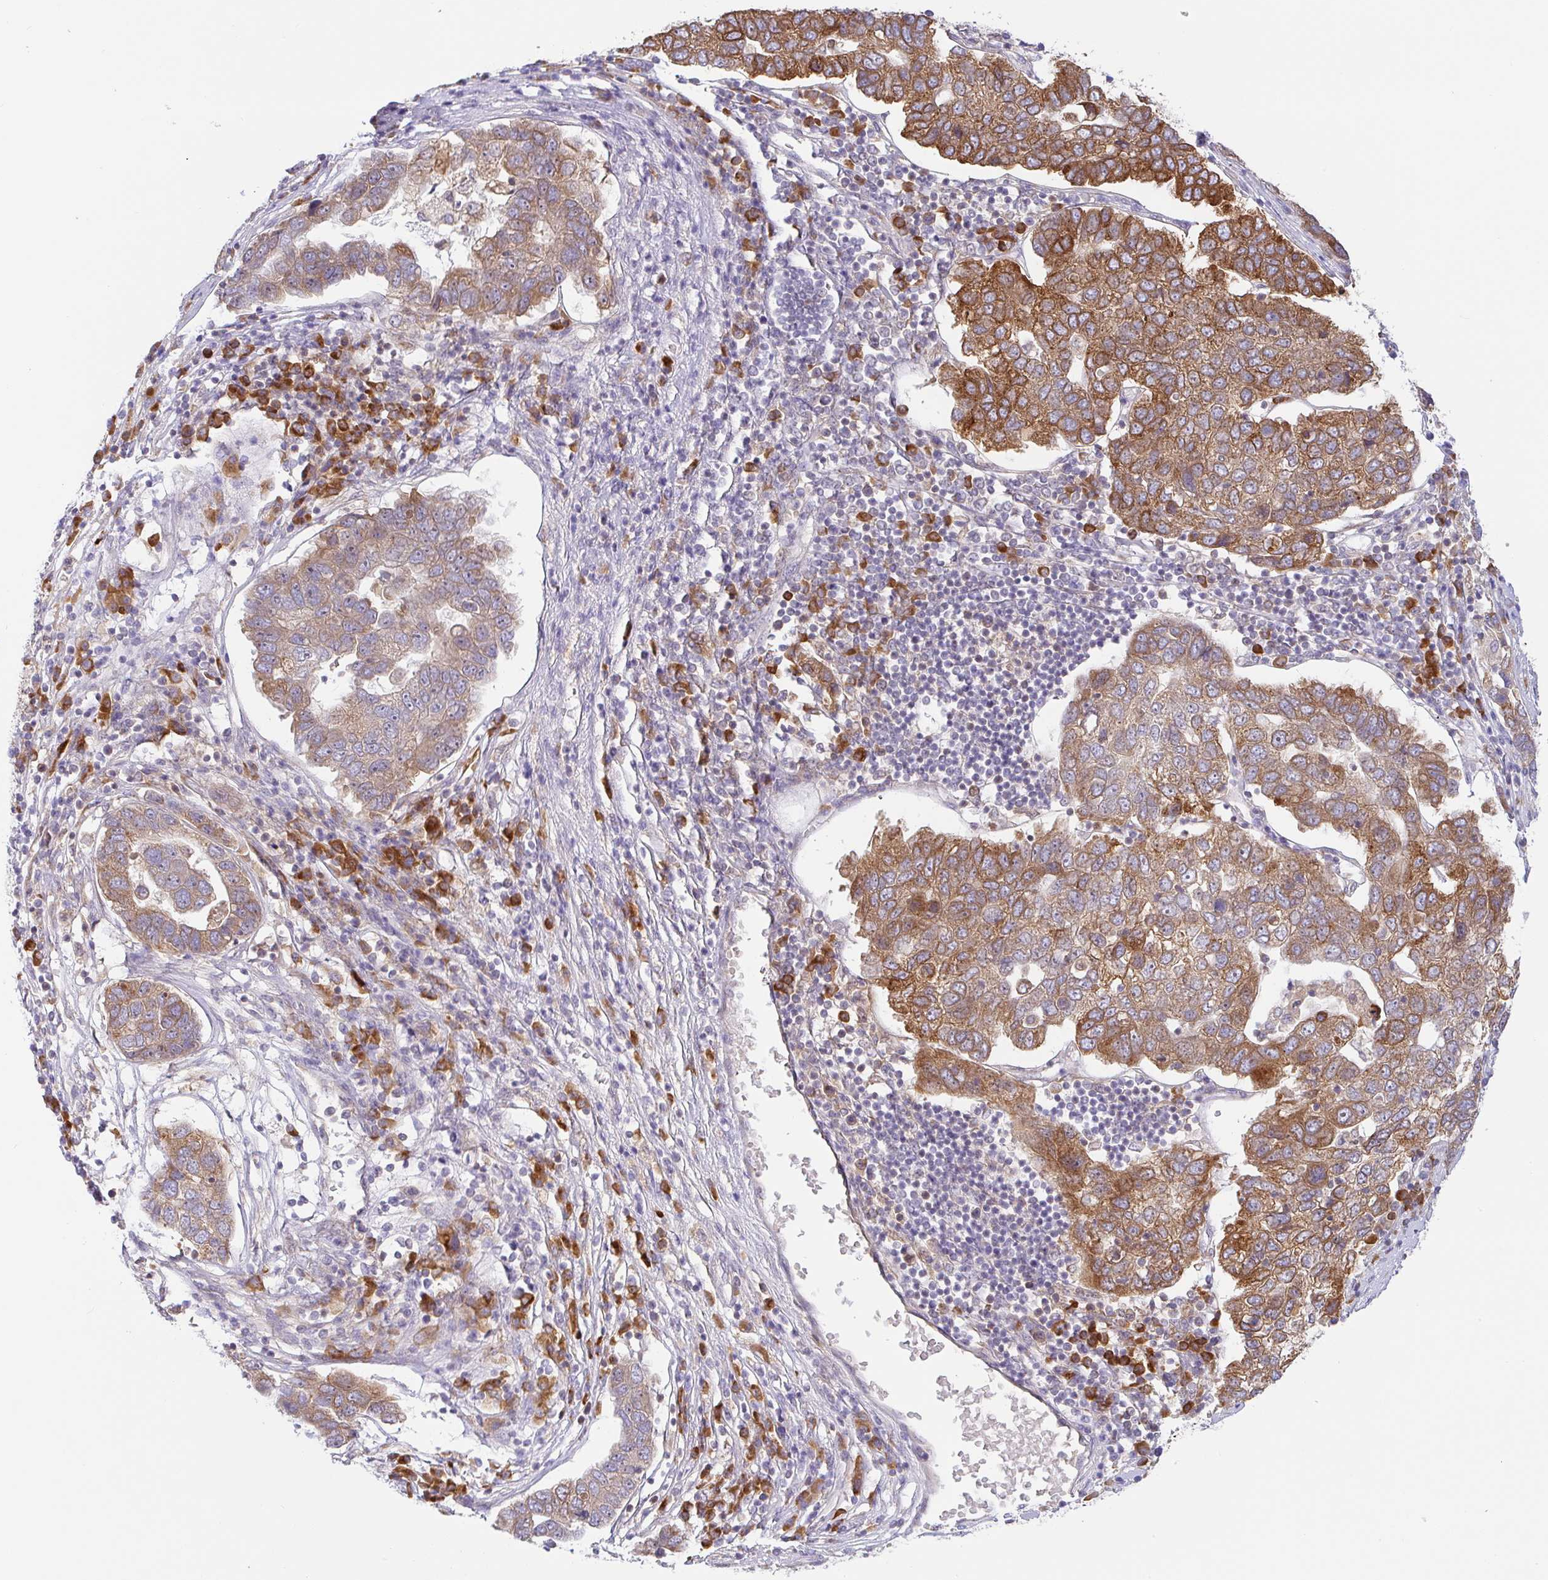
{"staining": {"intensity": "moderate", "quantity": ">75%", "location": "cytoplasmic/membranous"}, "tissue": "pancreatic cancer", "cell_type": "Tumor cells", "image_type": "cancer", "snomed": [{"axis": "morphology", "description": "Adenocarcinoma, NOS"}, {"axis": "topography", "description": "Pancreas"}], "caption": "Moderate cytoplasmic/membranous expression for a protein is identified in about >75% of tumor cells of pancreatic cancer using immunohistochemistry.", "gene": "DERL2", "patient": {"sex": "female", "age": 61}}